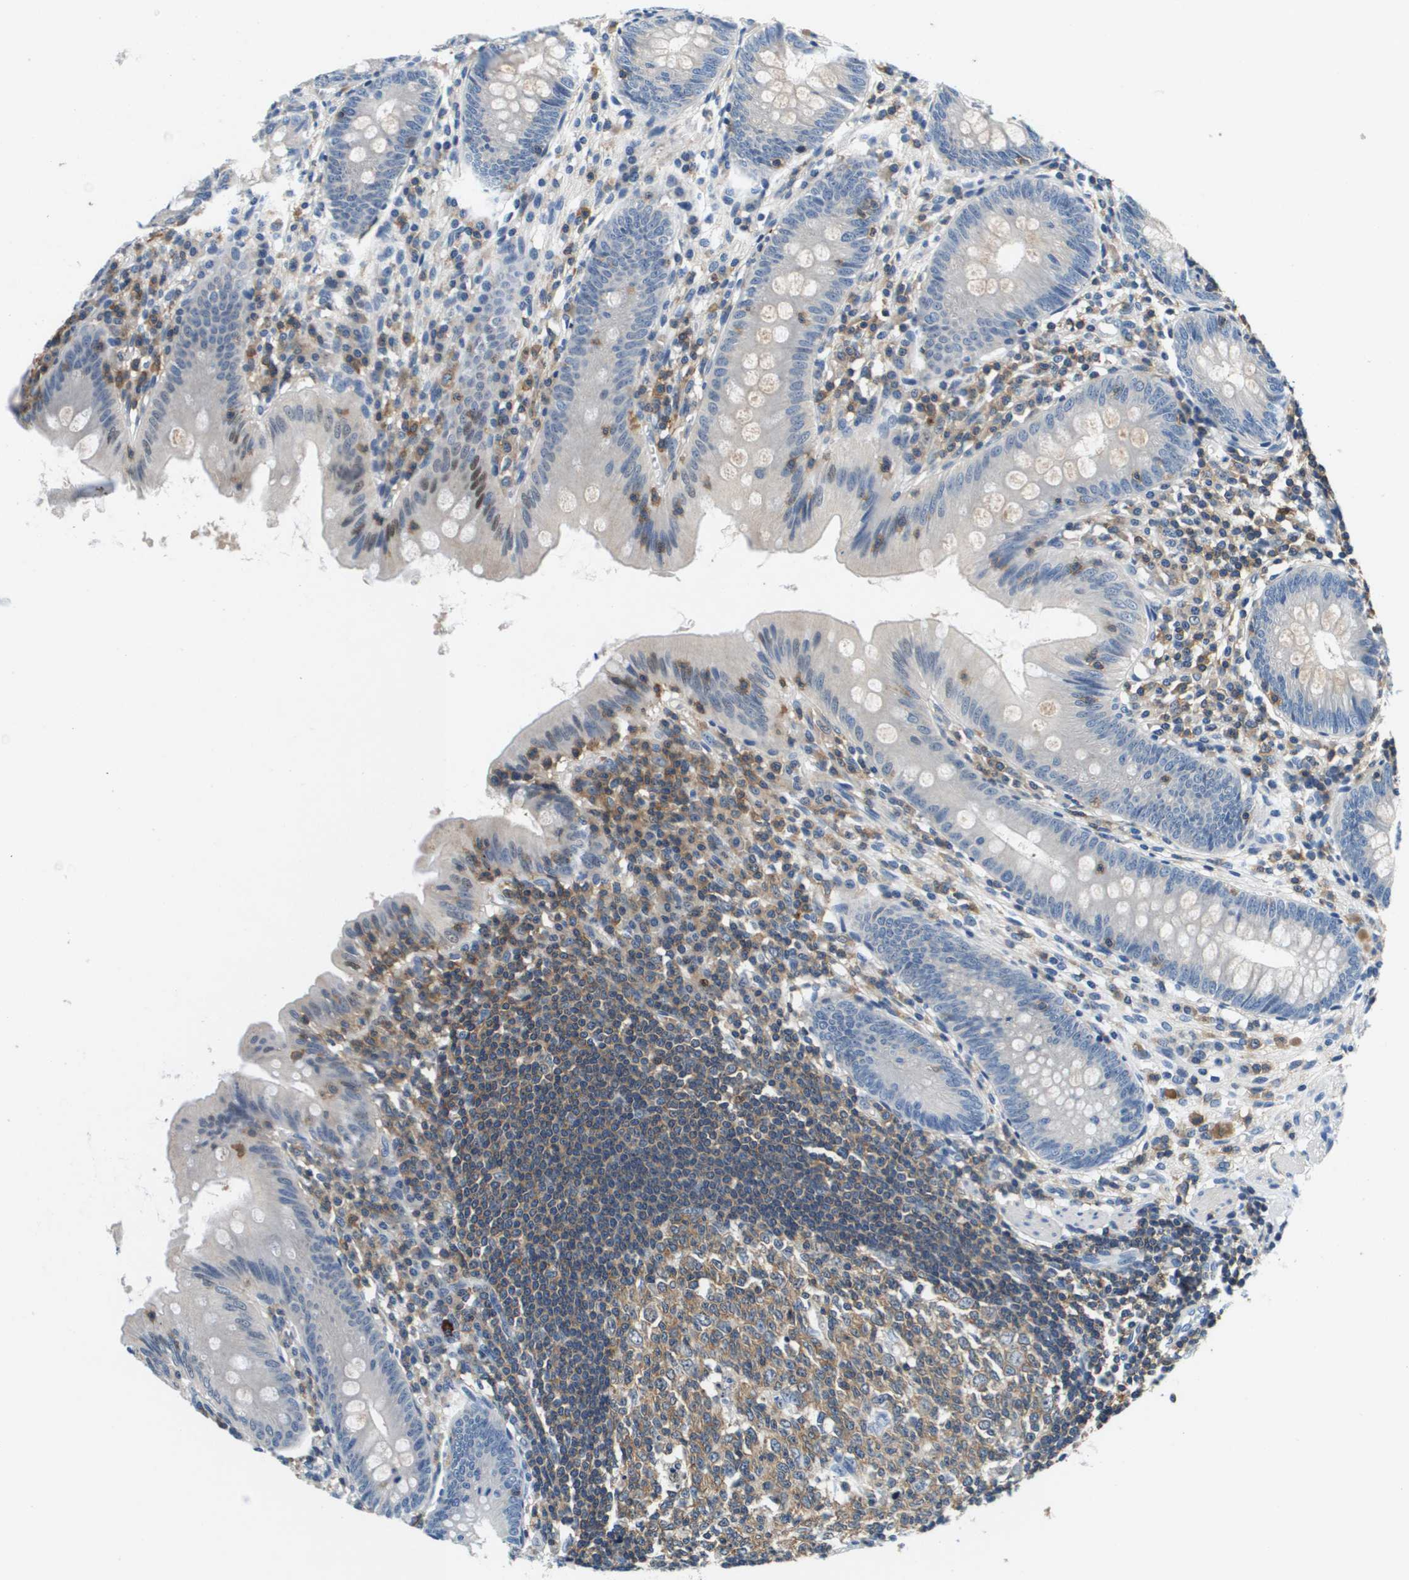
{"staining": {"intensity": "negative", "quantity": "none", "location": "none"}, "tissue": "appendix", "cell_type": "Glandular cells", "image_type": "normal", "snomed": [{"axis": "morphology", "description": "Normal tissue, NOS"}, {"axis": "topography", "description": "Appendix"}], "caption": "Immunohistochemistry micrograph of normal appendix: human appendix stained with DAB (3,3'-diaminobenzidine) reveals no significant protein positivity in glandular cells.", "gene": "KCNQ5", "patient": {"sex": "male", "age": 56}}